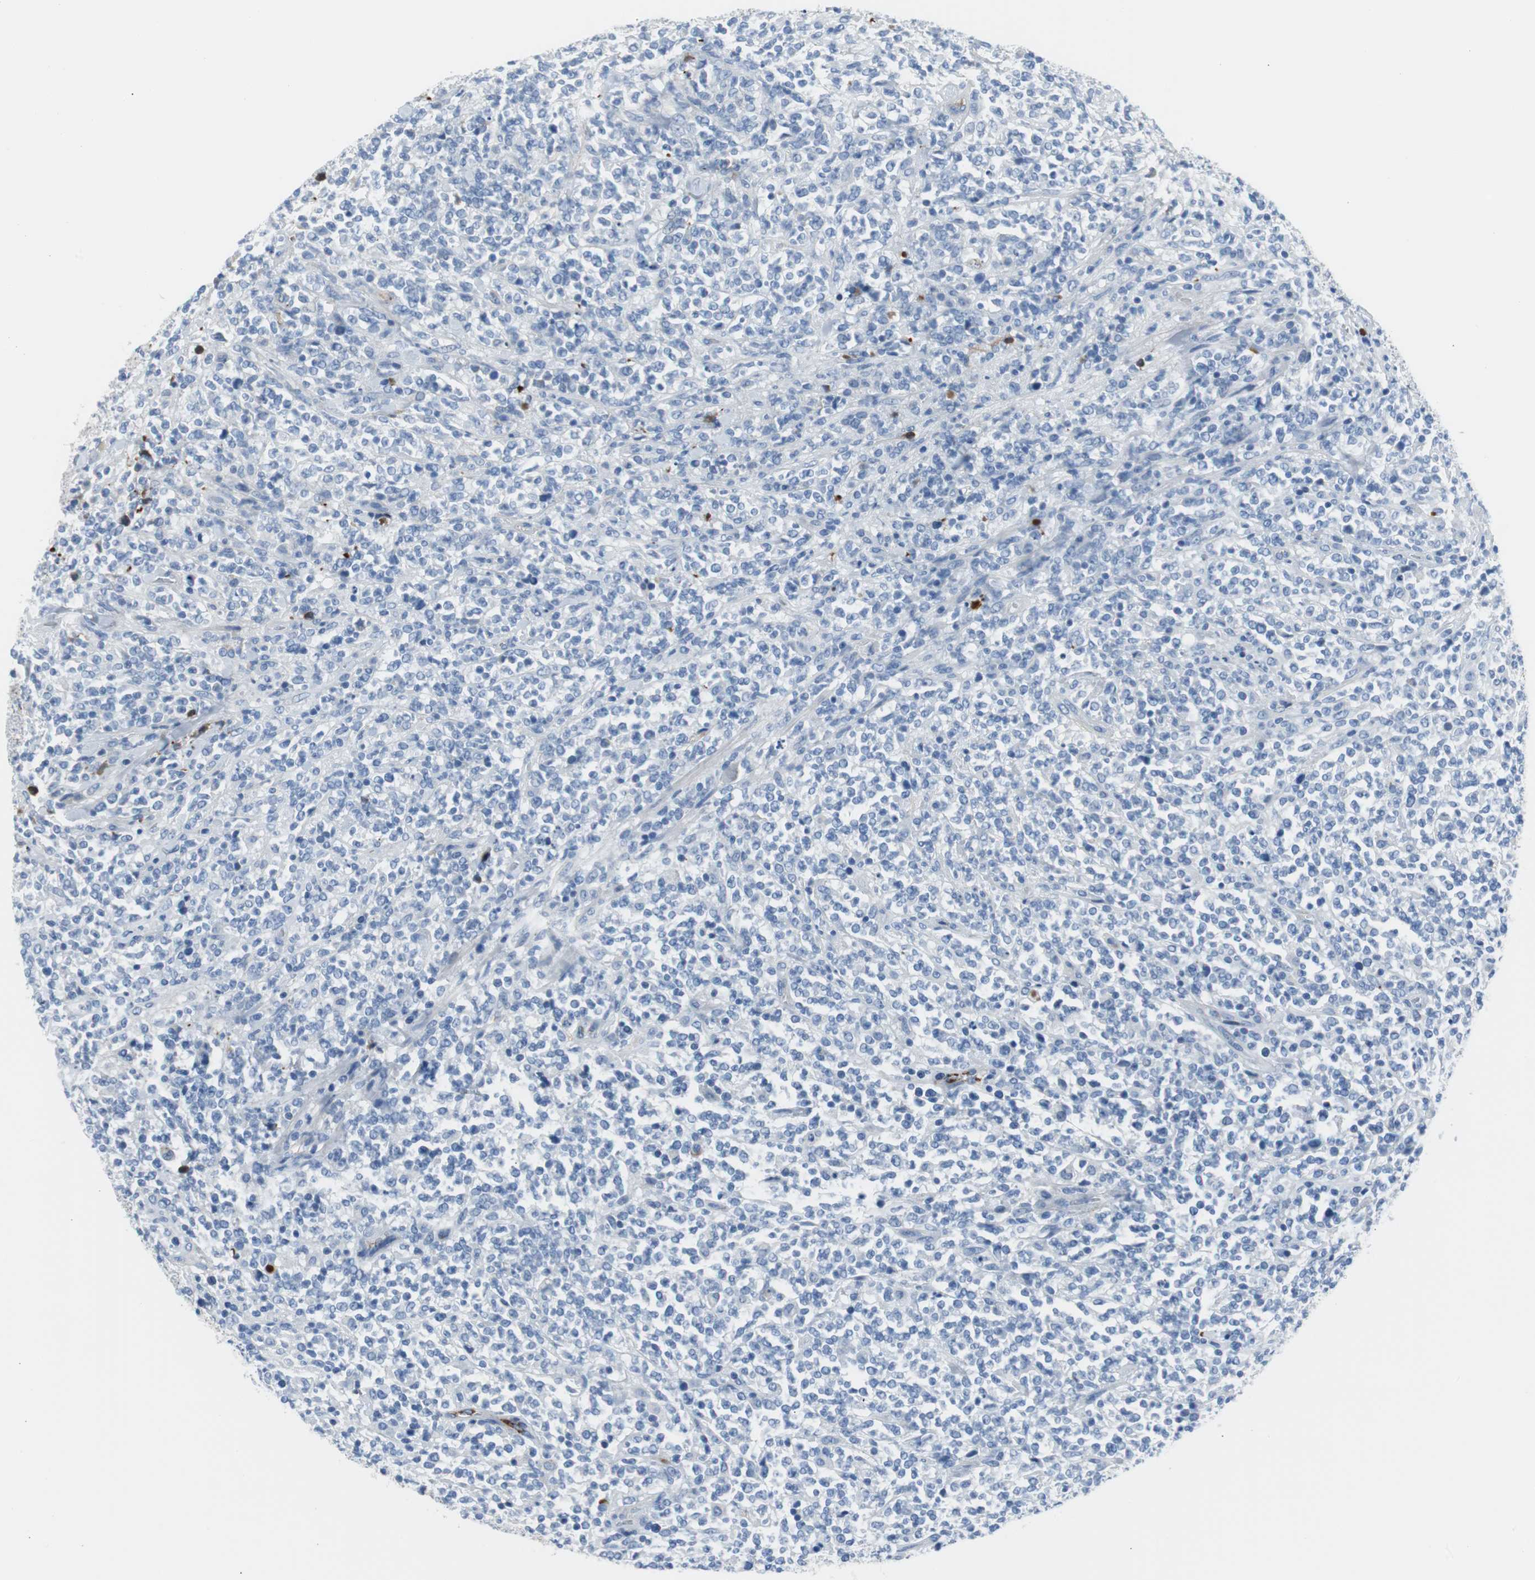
{"staining": {"intensity": "negative", "quantity": "none", "location": "none"}, "tissue": "lymphoma", "cell_type": "Tumor cells", "image_type": "cancer", "snomed": [{"axis": "morphology", "description": "Malignant lymphoma, non-Hodgkin's type, High grade"}, {"axis": "topography", "description": "Soft tissue"}], "caption": "Immunohistochemistry micrograph of human high-grade malignant lymphoma, non-Hodgkin's type stained for a protein (brown), which reveals no positivity in tumor cells.", "gene": "APCS", "patient": {"sex": "male", "age": 18}}